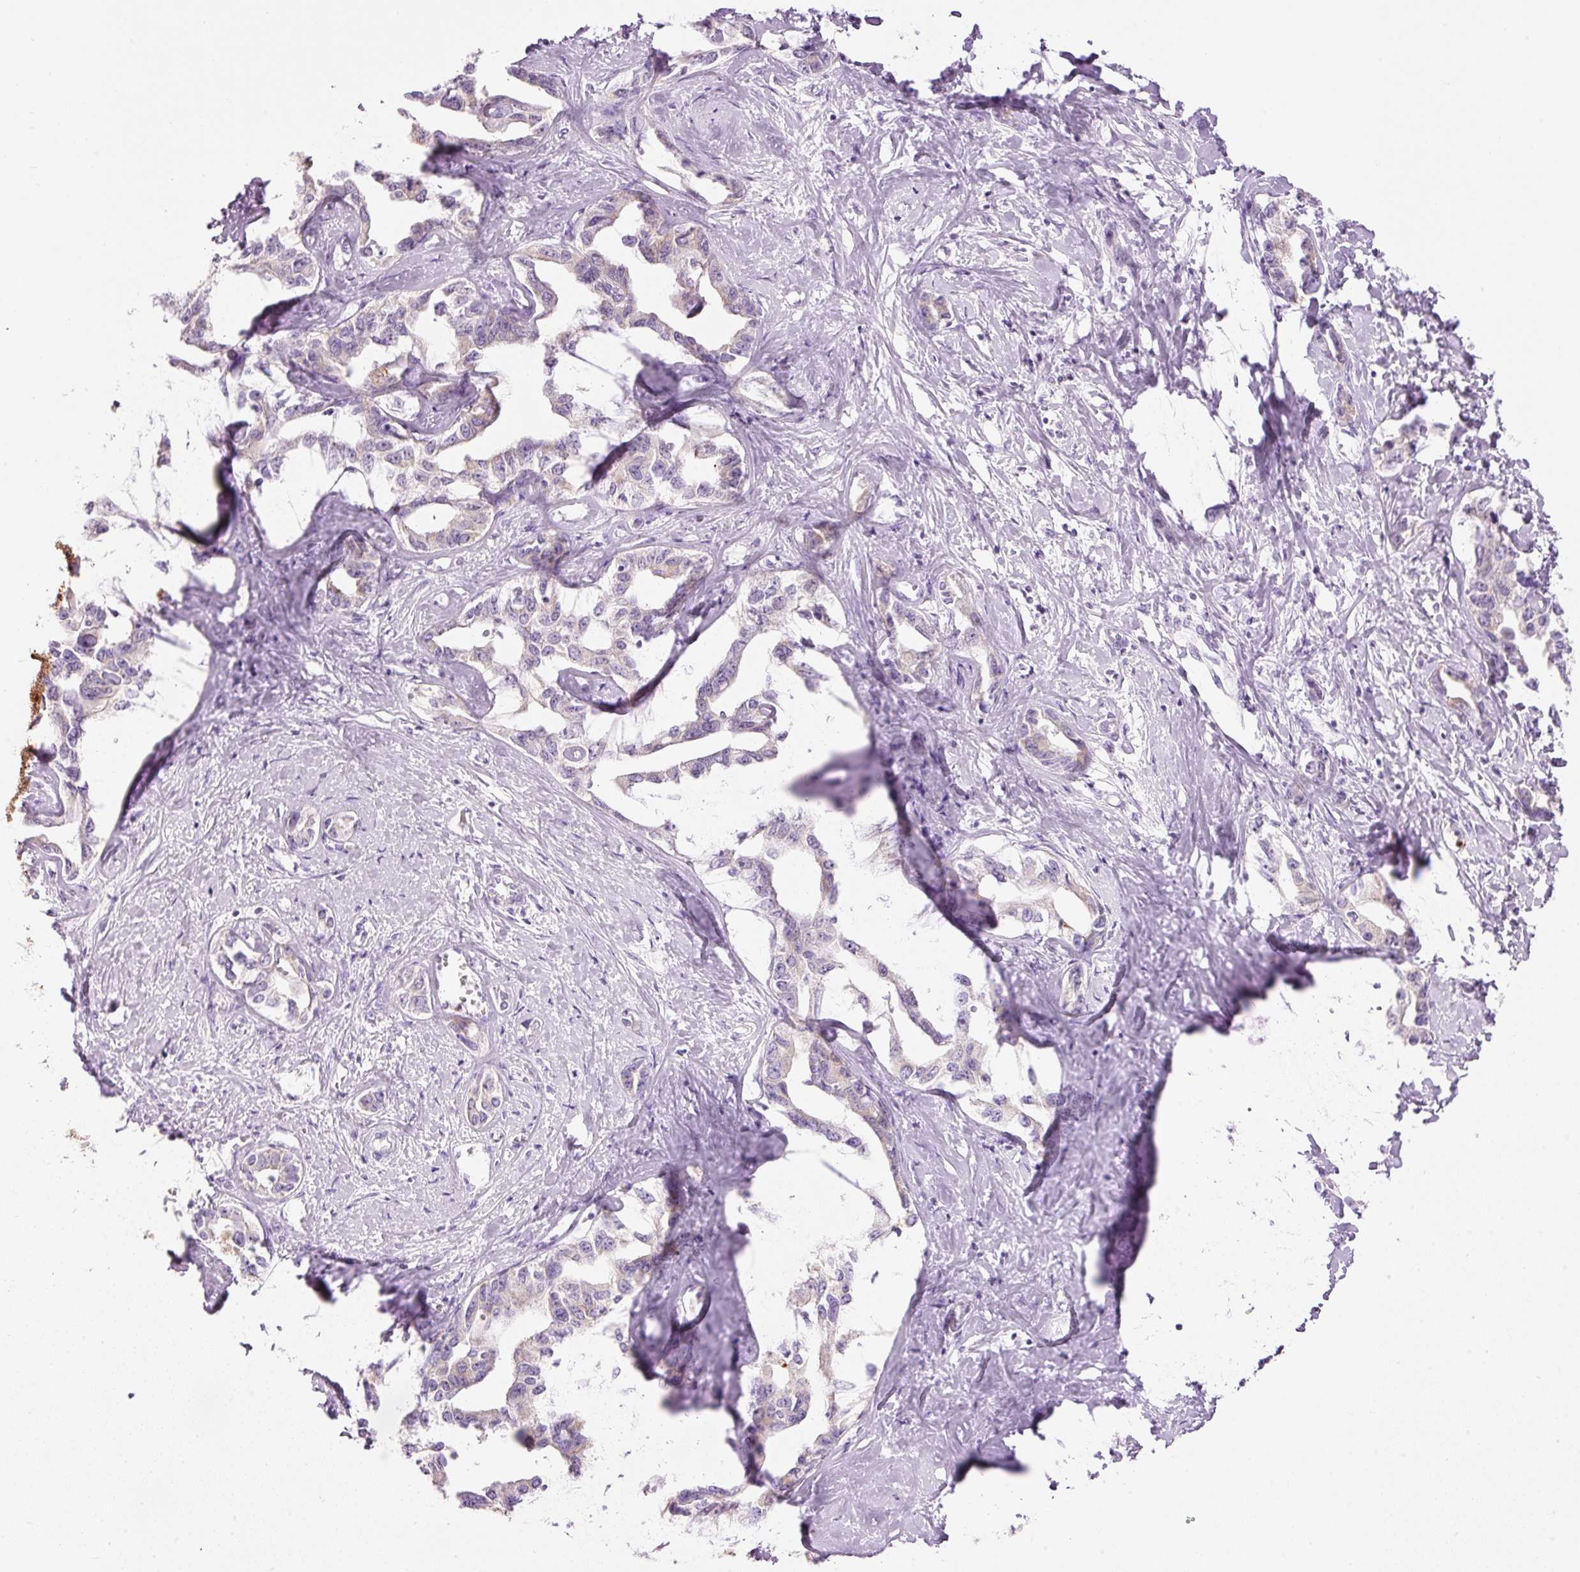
{"staining": {"intensity": "negative", "quantity": "none", "location": "none"}, "tissue": "liver cancer", "cell_type": "Tumor cells", "image_type": "cancer", "snomed": [{"axis": "morphology", "description": "Cholangiocarcinoma"}, {"axis": "topography", "description": "Liver"}], "caption": "The photomicrograph displays no staining of tumor cells in cholangiocarcinoma (liver).", "gene": "CARD16", "patient": {"sex": "male", "age": 59}}